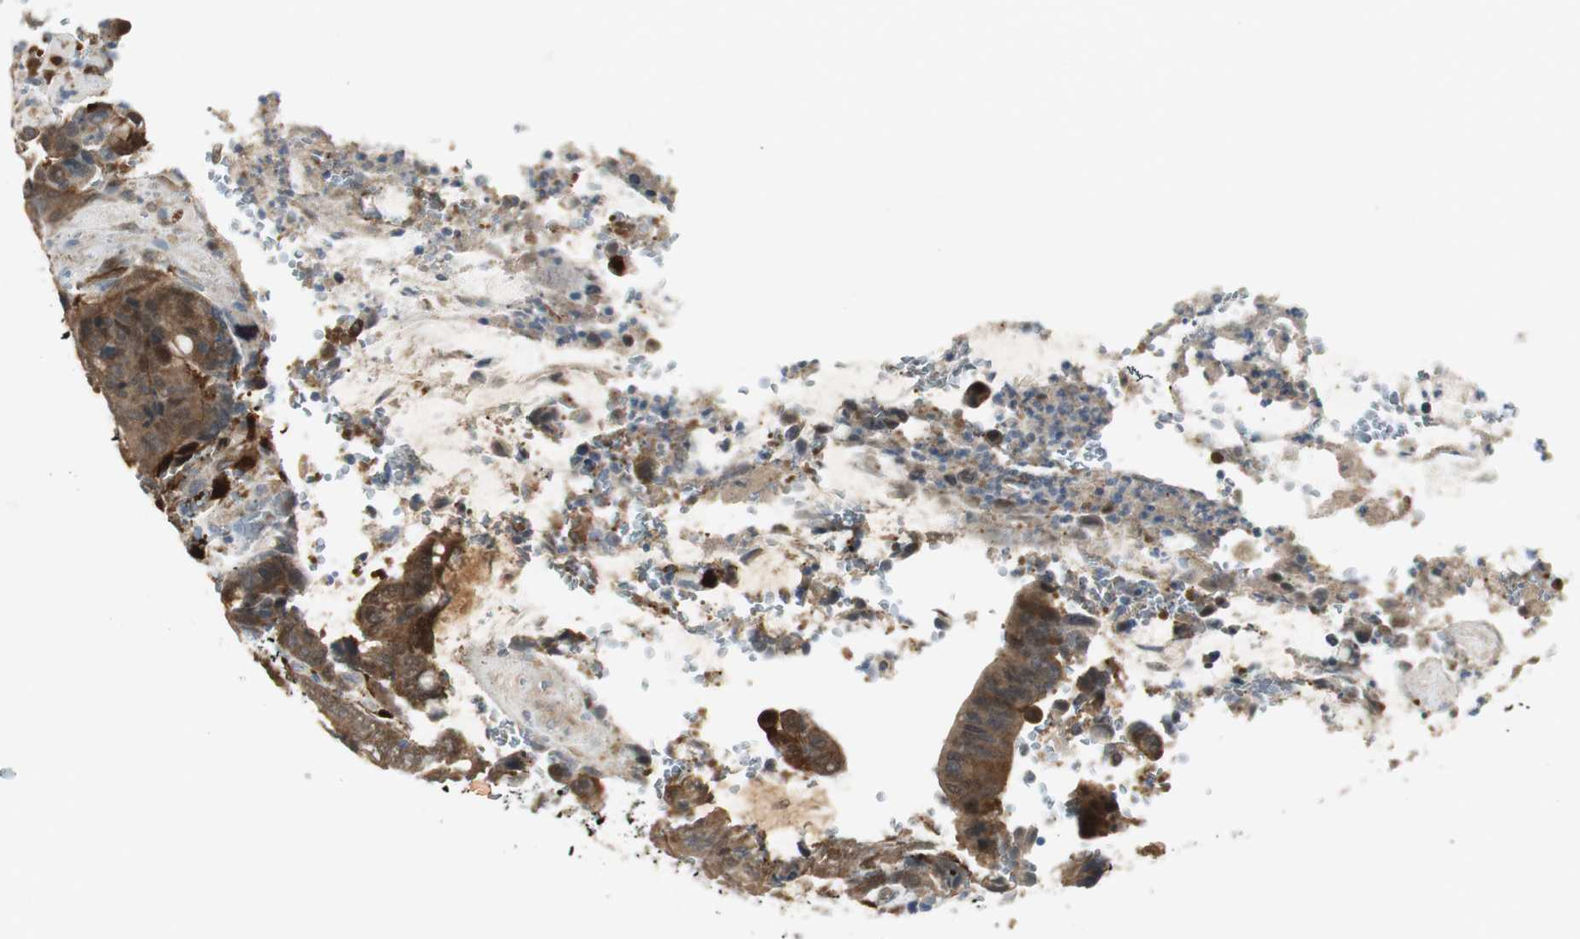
{"staining": {"intensity": "moderate", "quantity": "25%-75%", "location": "cytoplasmic/membranous"}, "tissue": "colorectal cancer", "cell_type": "Tumor cells", "image_type": "cancer", "snomed": [{"axis": "morphology", "description": "Normal tissue, NOS"}, {"axis": "morphology", "description": "Adenocarcinoma, NOS"}, {"axis": "topography", "description": "Rectum"}, {"axis": "topography", "description": "Peripheral nerve tissue"}], "caption": "A high-resolution micrograph shows IHC staining of adenocarcinoma (colorectal), which reveals moderate cytoplasmic/membranous expression in approximately 25%-75% of tumor cells.", "gene": "FHL2", "patient": {"sex": "male", "age": 92}}